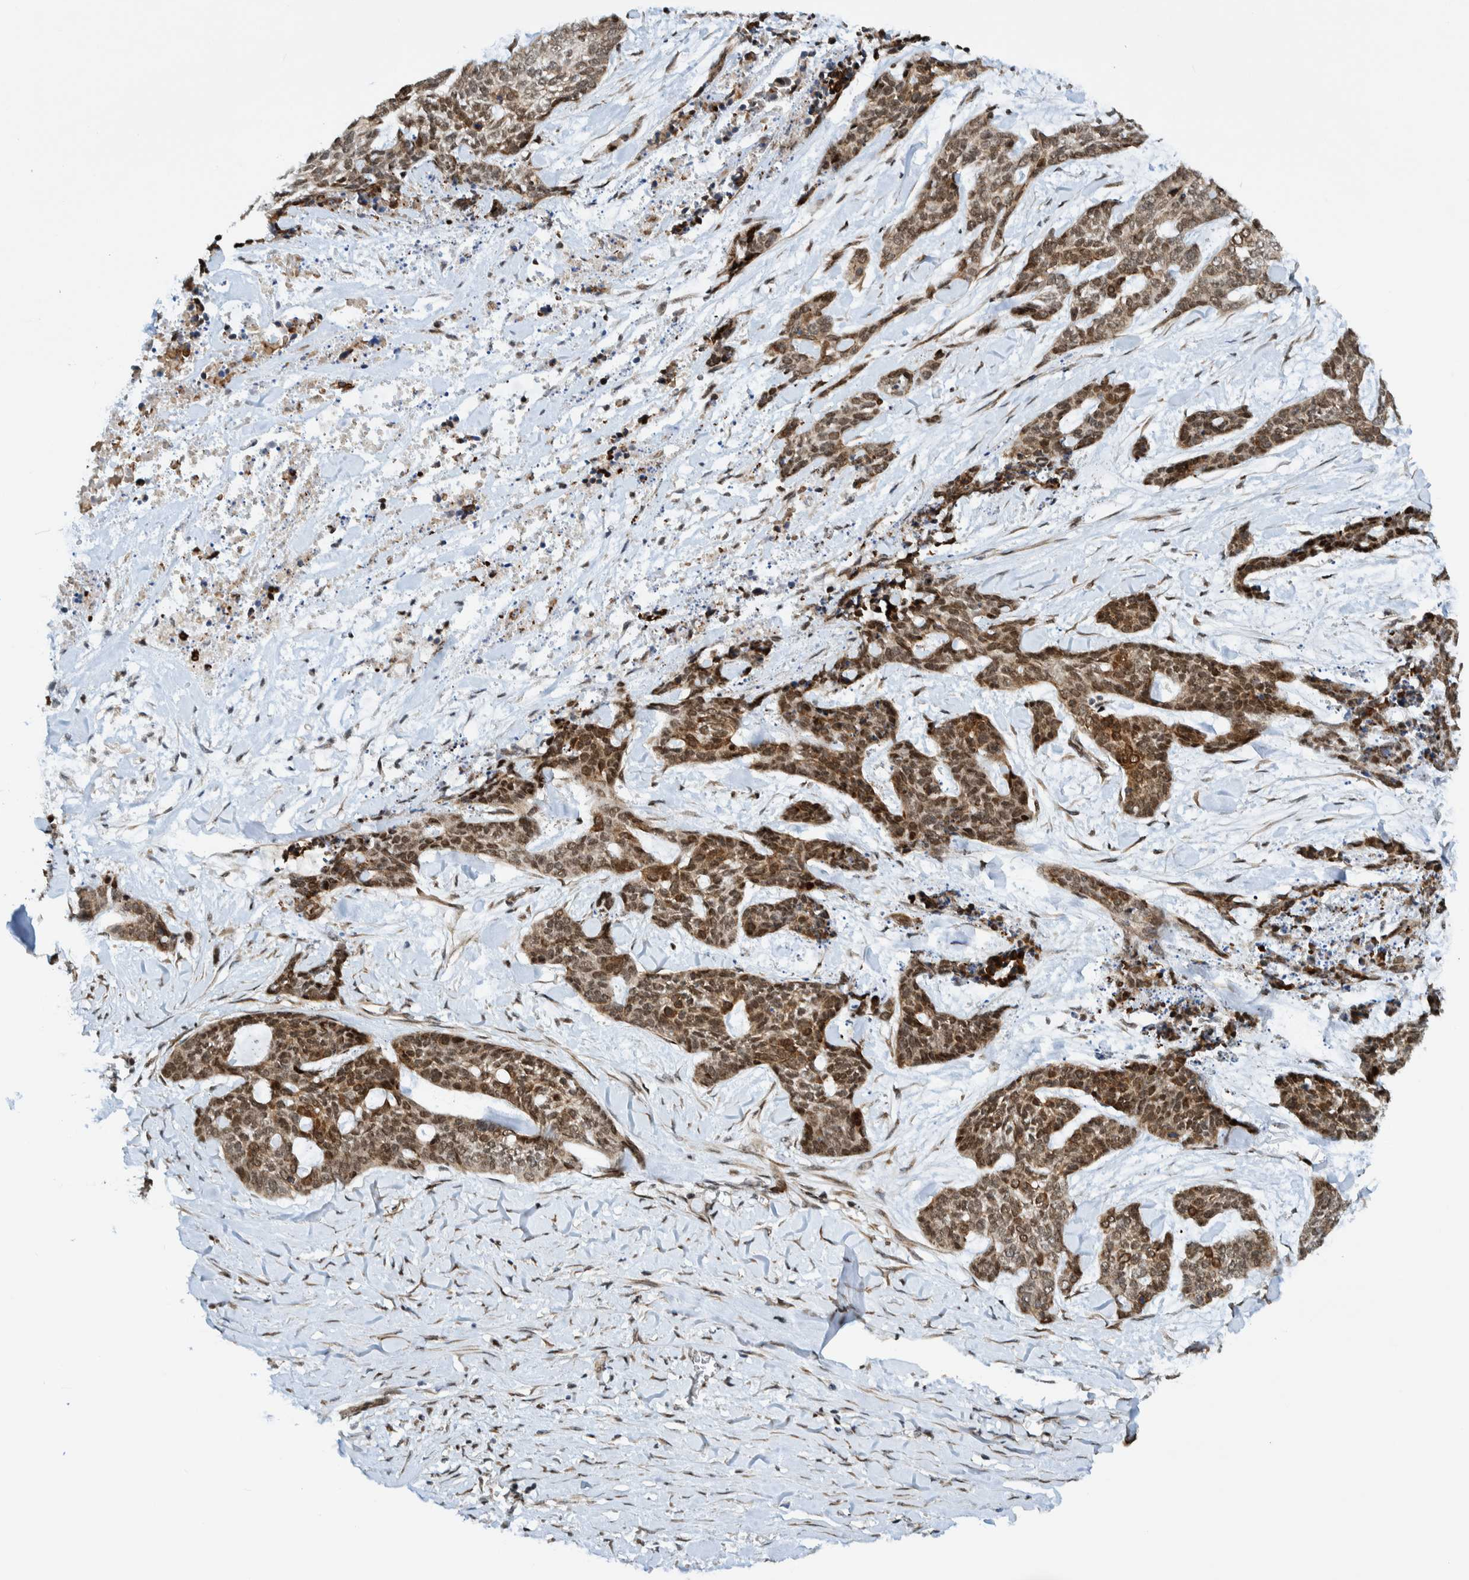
{"staining": {"intensity": "moderate", "quantity": ">75%", "location": "nuclear"}, "tissue": "skin cancer", "cell_type": "Tumor cells", "image_type": "cancer", "snomed": [{"axis": "morphology", "description": "Basal cell carcinoma"}, {"axis": "topography", "description": "Skin"}], "caption": "IHC (DAB (3,3'-diaminobenzidine)) staining of basal cell carcinoma (skin) exhibits moderate nuclear protein expression in about >75% of tumor cells.", "gene": "CCDC57", "patient": {"sex": "female", "age": 64}}